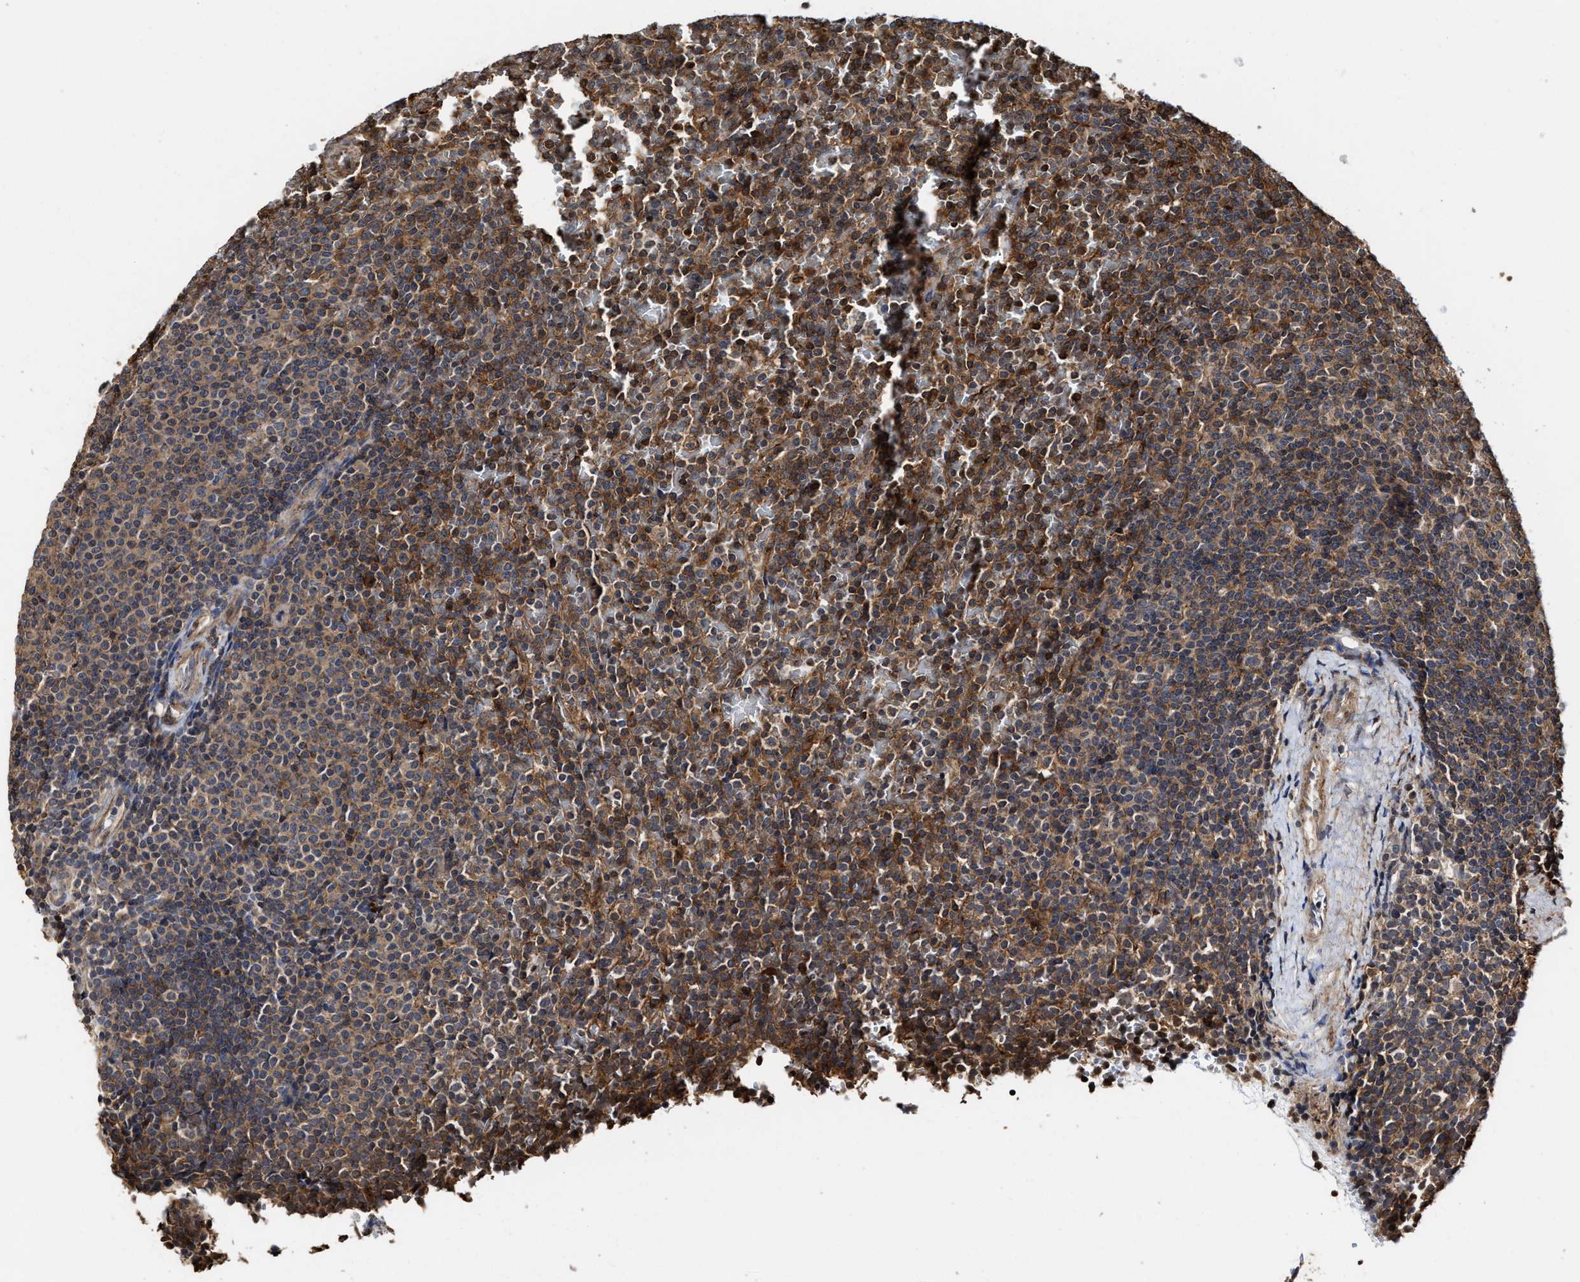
{"staining": {"intensity": "moderate", "quantity": ">75%", "location": "cytoplasmic/membranous"}, "tissue": "lymphoma", "cell_type": "Tumor cells", "image_type": "cancer", "snomed": [{"axis": "morphology", "description": "Malignant lymphoma, non-Hodgkin's type, Low grade"}, {"axis": "topography", "description": "Spleen"}], "caption": "IHC histopathology image of human lymphoma stained for a protein (brown), which demonstrates medium levels of moderate cytoplasmic/membranous staining in approximately >75% of tumor cells.", "gene": "SEPTIN2", "patient": {"sex": "female", "age": 77}}